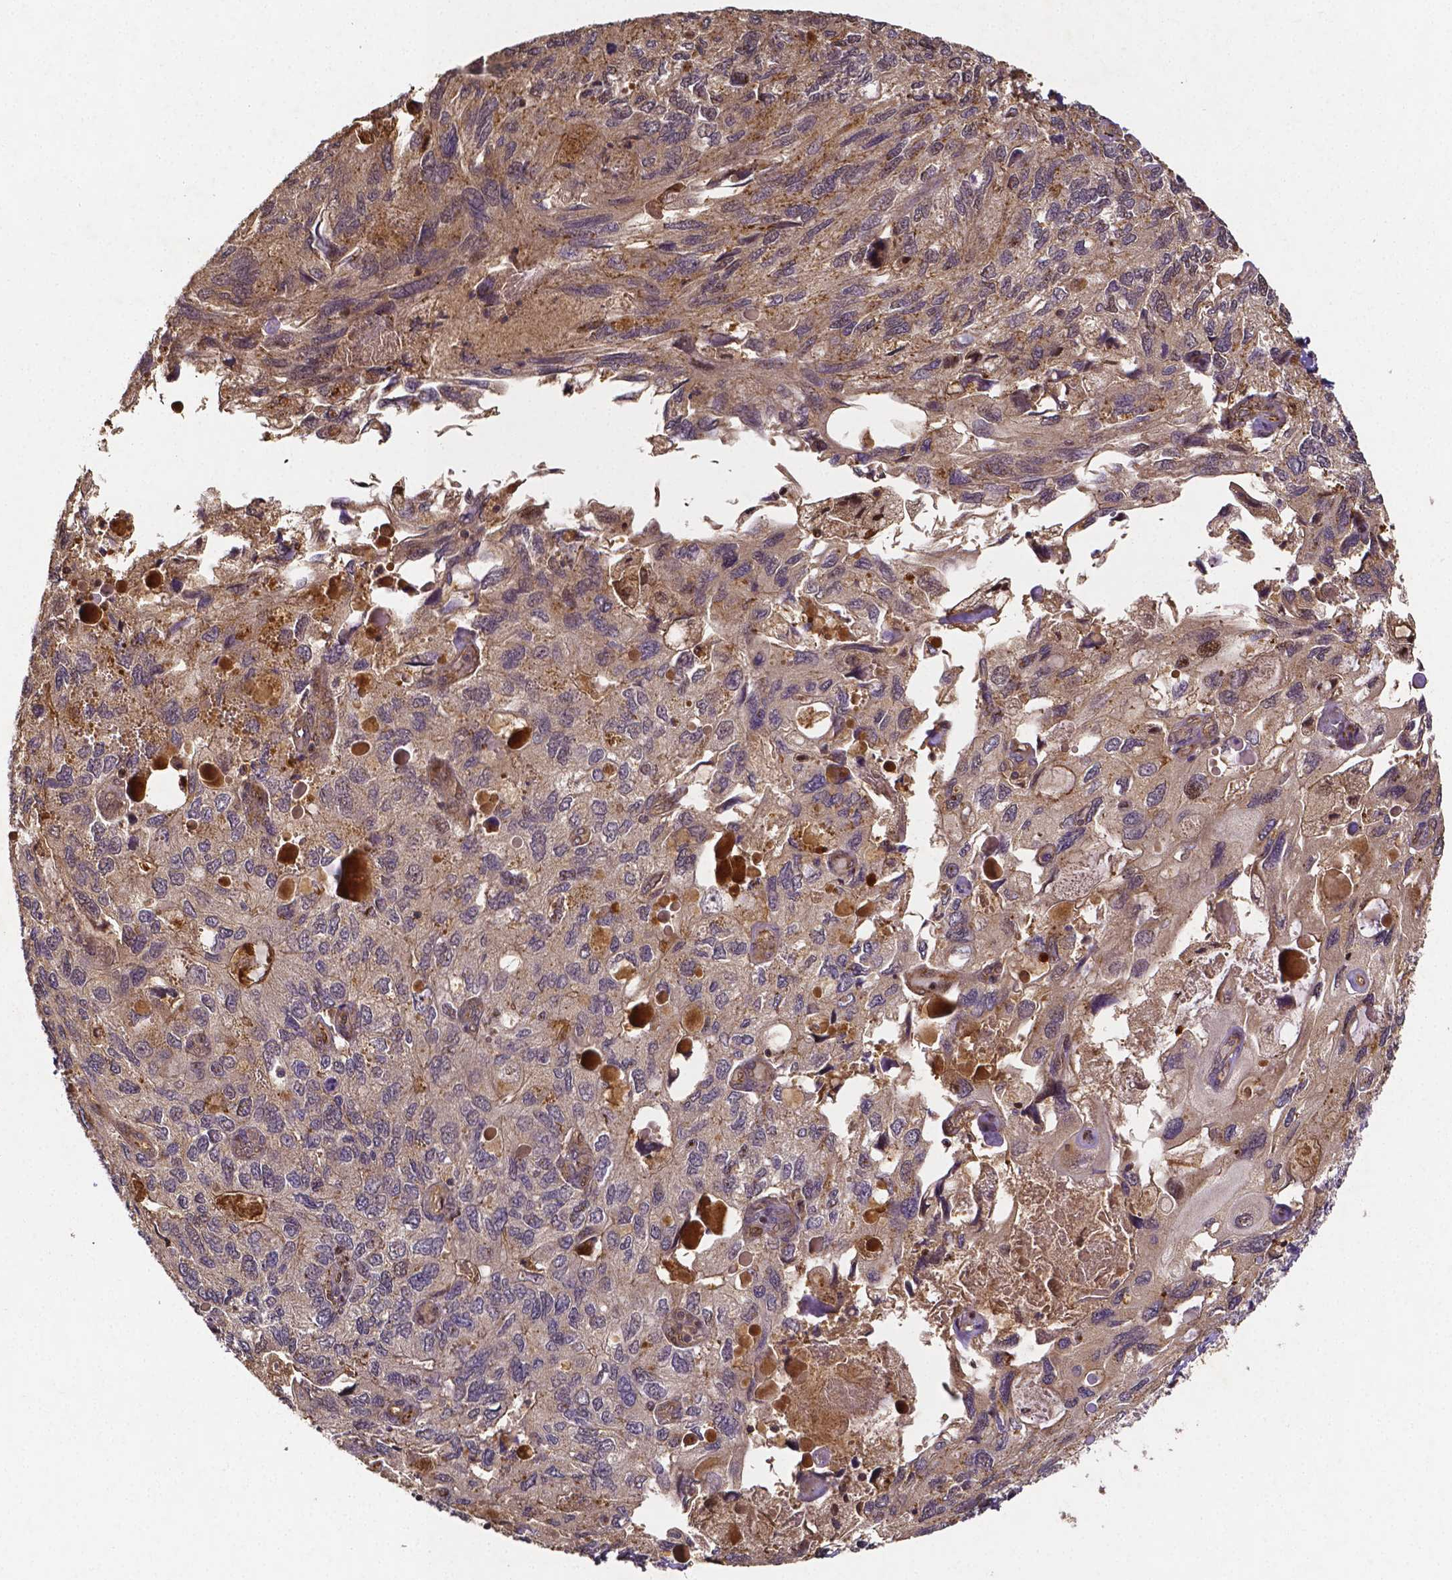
{"staining": {"intensity": "moderate", "quantity": "25%-75%", "location": "cytoplasmic/membranous"}, "tissue": "endometrial cancer", "cell_type": "Tumor cells", "image_type": "cancer", "snomed": [{"axis": "morphology", "description": "Carcinoma, NOS"}, {"axis": "topography", "description": "Uterus"}], "caption": "A brown stain labels moderate cytoplasmic/membranous staining of a protein in human endometrial cancer tumor cells.", "gene": "RNF123", "patient": {"sex": "female", "age": 76}}